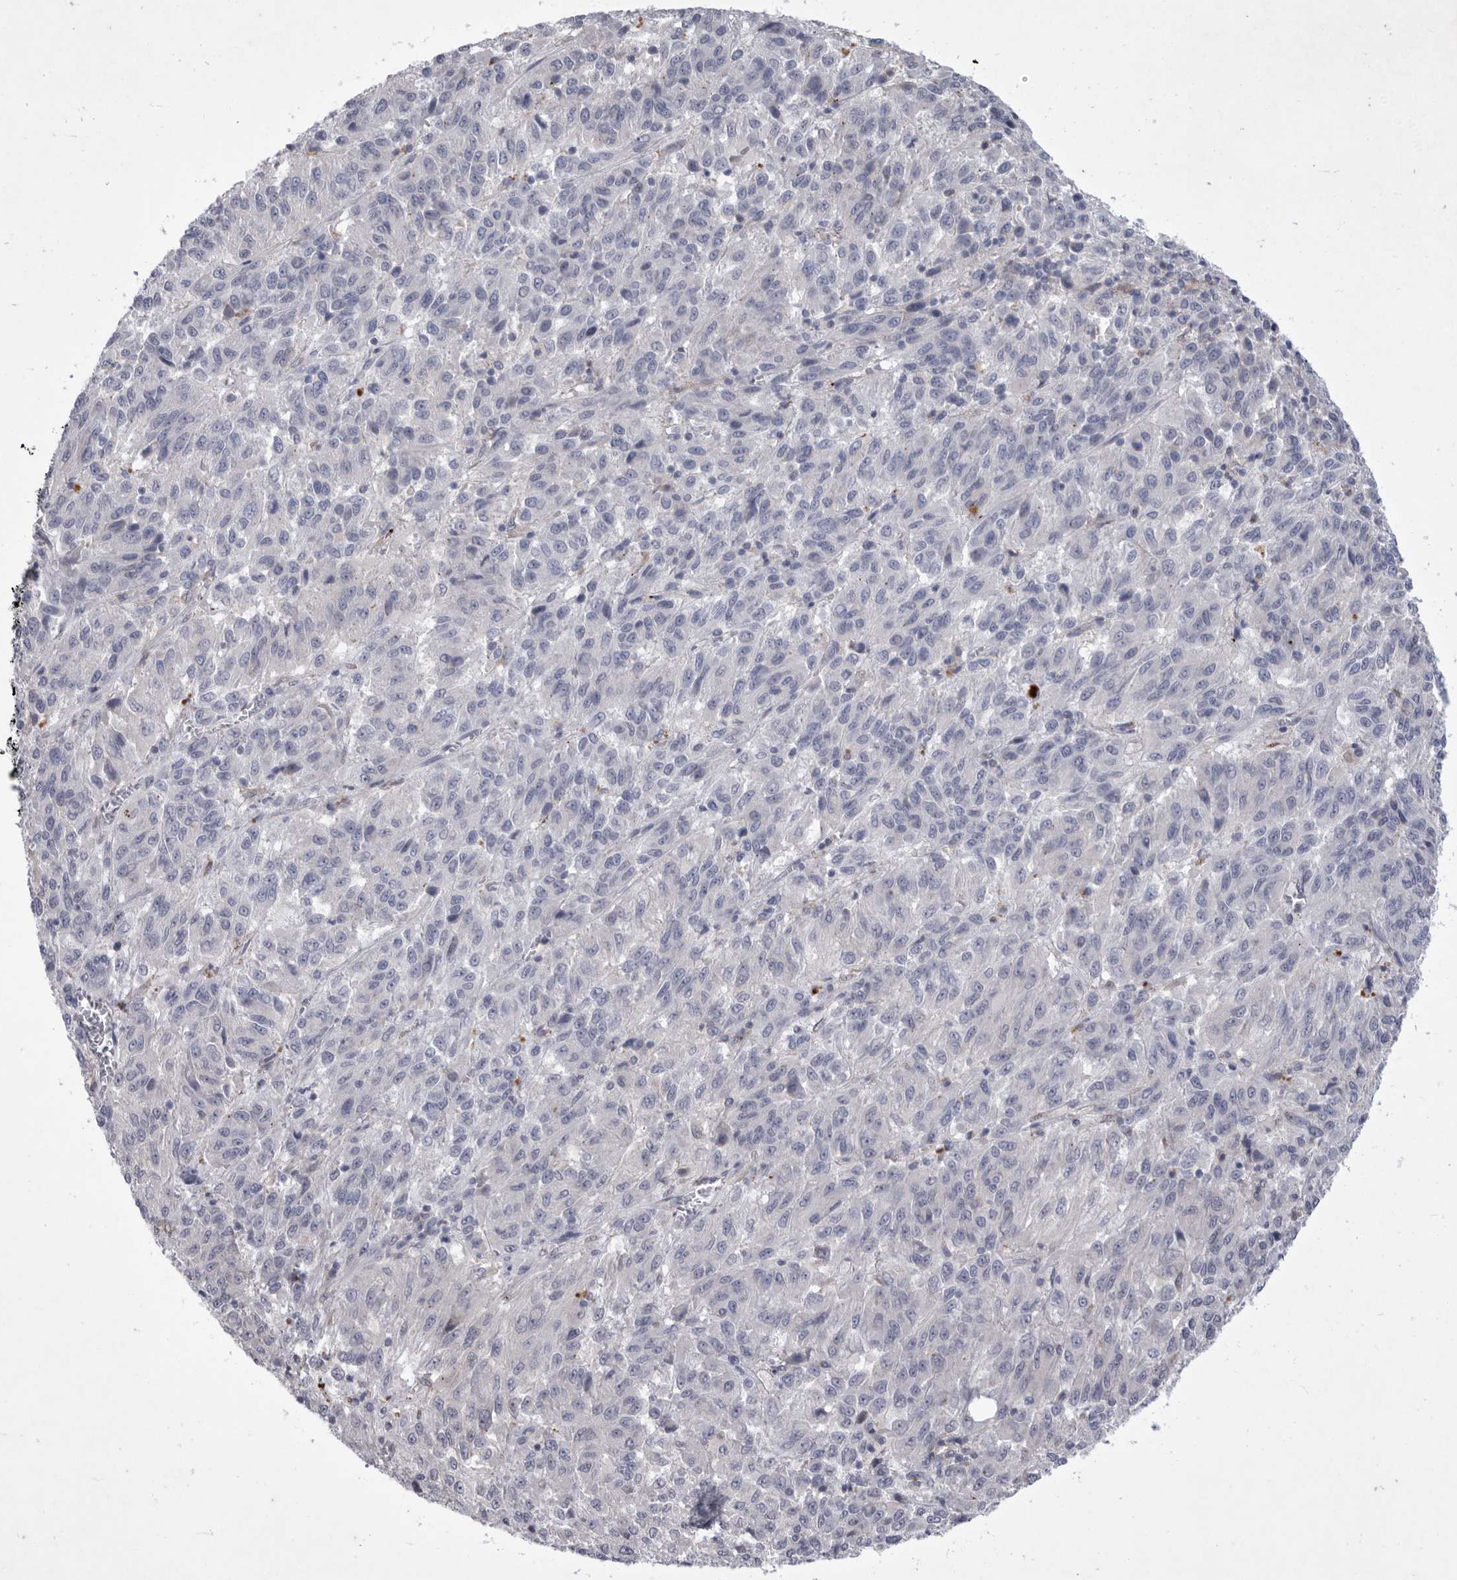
{"staining": {"intensity": "negative", "quantity": "none", "location": "none"}, "tissue": "melanoma", "cell_type": "Tumor cells", "image_type": "cancer", "snomed": [{"axis": "morphology", "description": "Malignant melanoma, Metastatic site"}, {"axis": "topography", "description": "Lung"}], "caption": "An image of melanoma stained for a protein reveals no brown staining in tumor cells.", "gene": "SIGLEC10", "patient": {"sex": "male", "age": 64}}